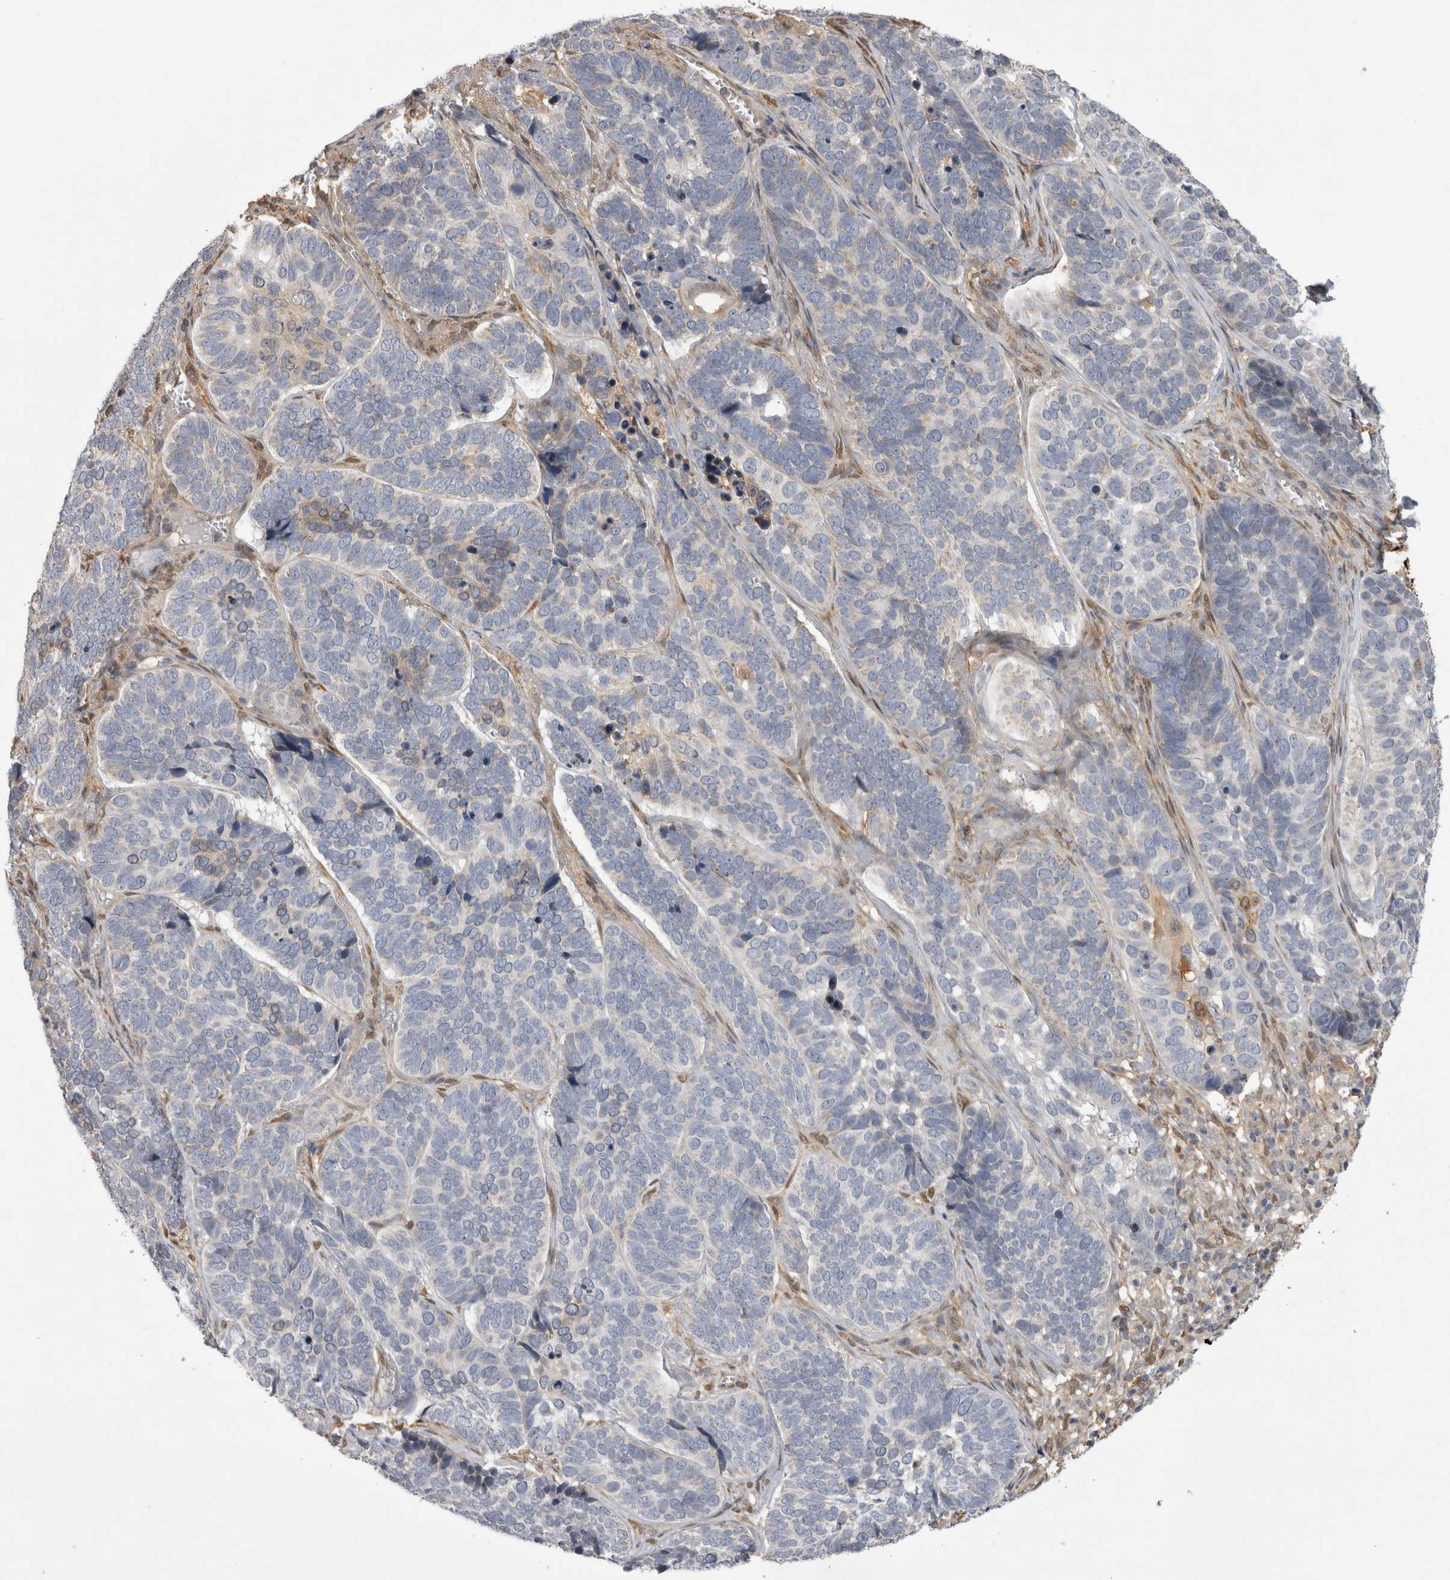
{"staining": {"intensity": "negative", "quantity": "none", "location": "none"}, "tissue": "skin cancer", "cell_type": "Tumor cells", "image_type": "cancer", "snomed": [{"axis": "morphology", "description": "Basal cell carcinoma"}, {"axis": "topography", "description": "Skin"}], "caption": "The immunohistochemistry image has no significant expression in tumor cells of basal cell carcinoma (skin) tissue.", "gene": "CHIC2", "patient": {"sex": "male", "age": 62}}